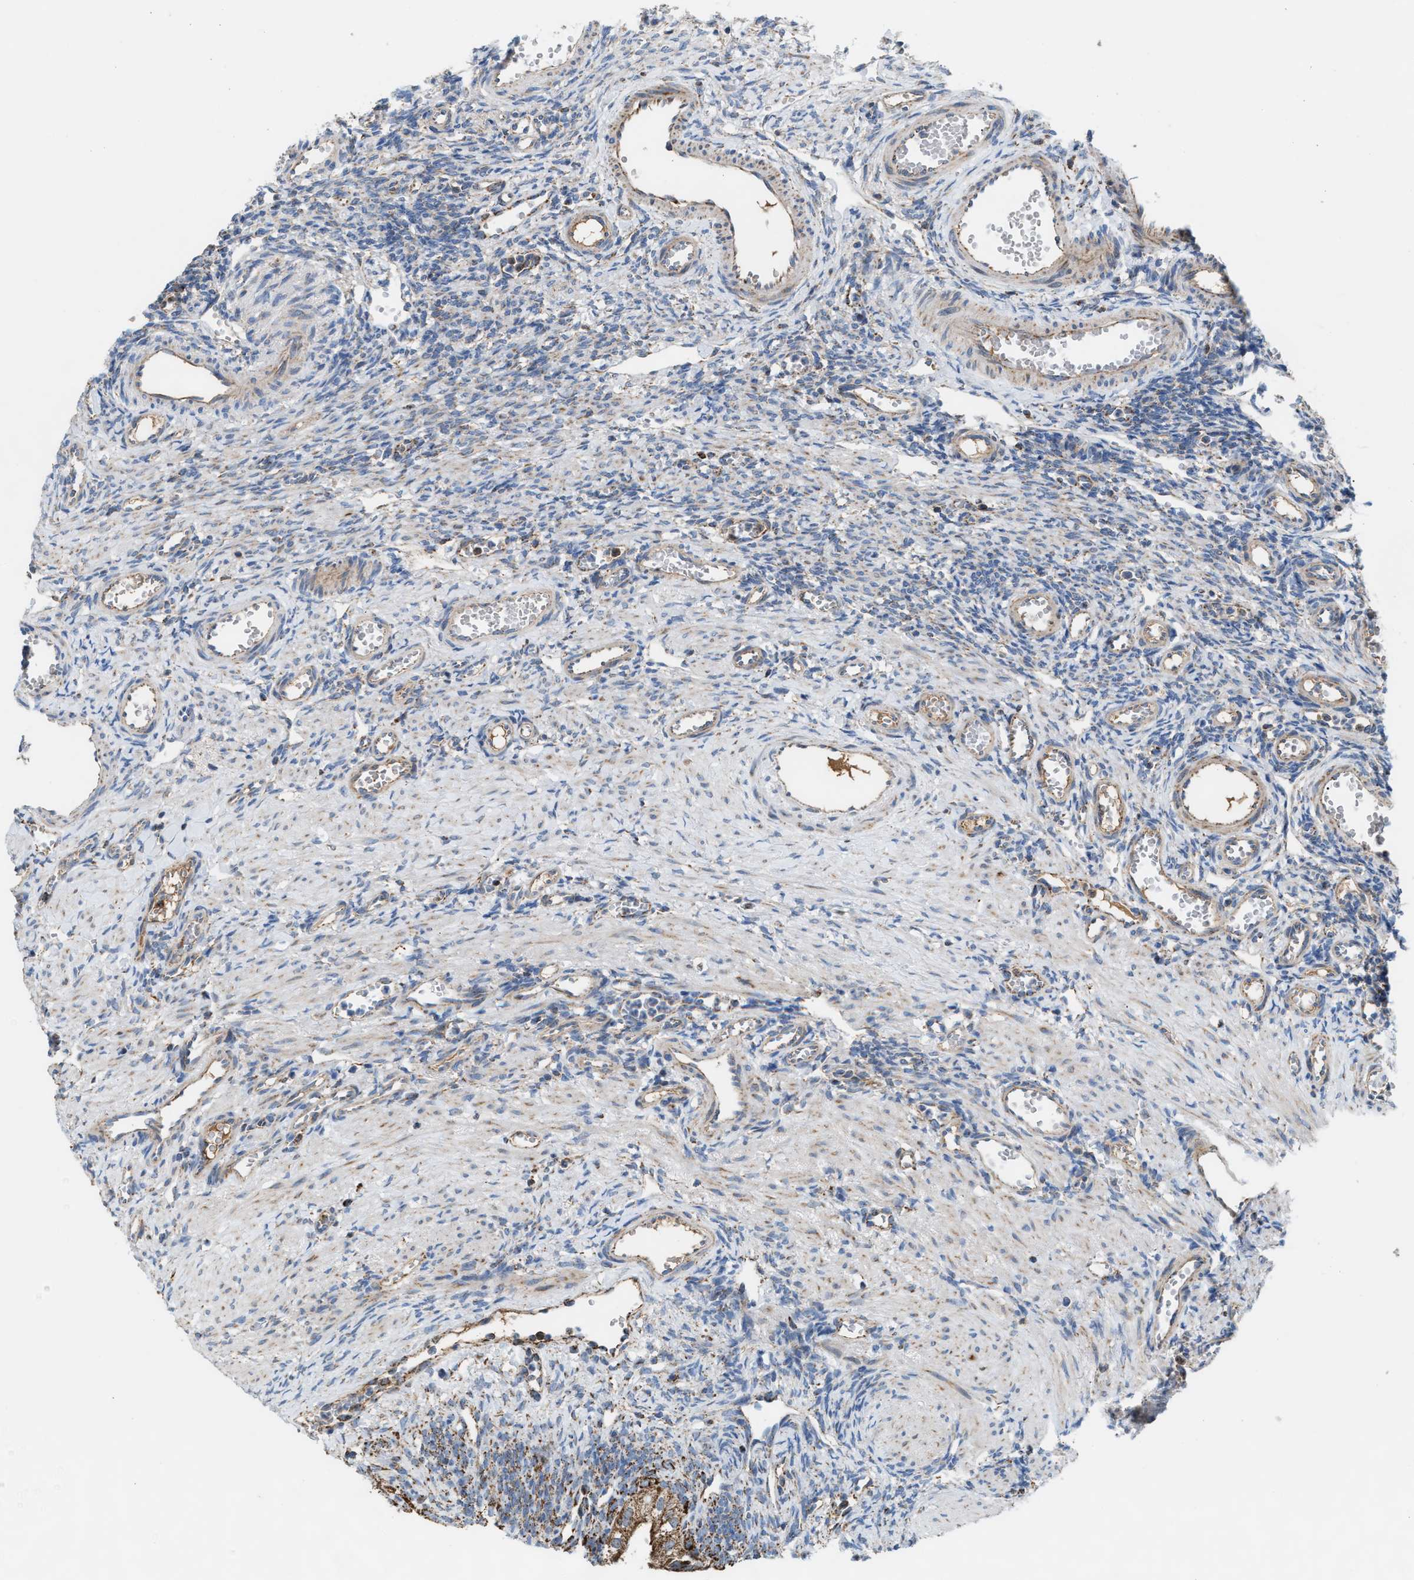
{"staining": {"intensity": "strong", "quantity": ">75%", "location": "cytoplasmic/membranous"}, "tissue": "ovary", "cell_type": "Follicle cells", "image_type": "normal", "snomed": [{"axis": "morphology", "description": "Normal tissue, NOS"}, {"axis": "topography", "description": "Ovary"}], "caption": "Ovary stained with a protein marker reveals strong staining in follicle cells.", "gene": "PMPCA", "patient": {"sex": "female", "age": 33}}